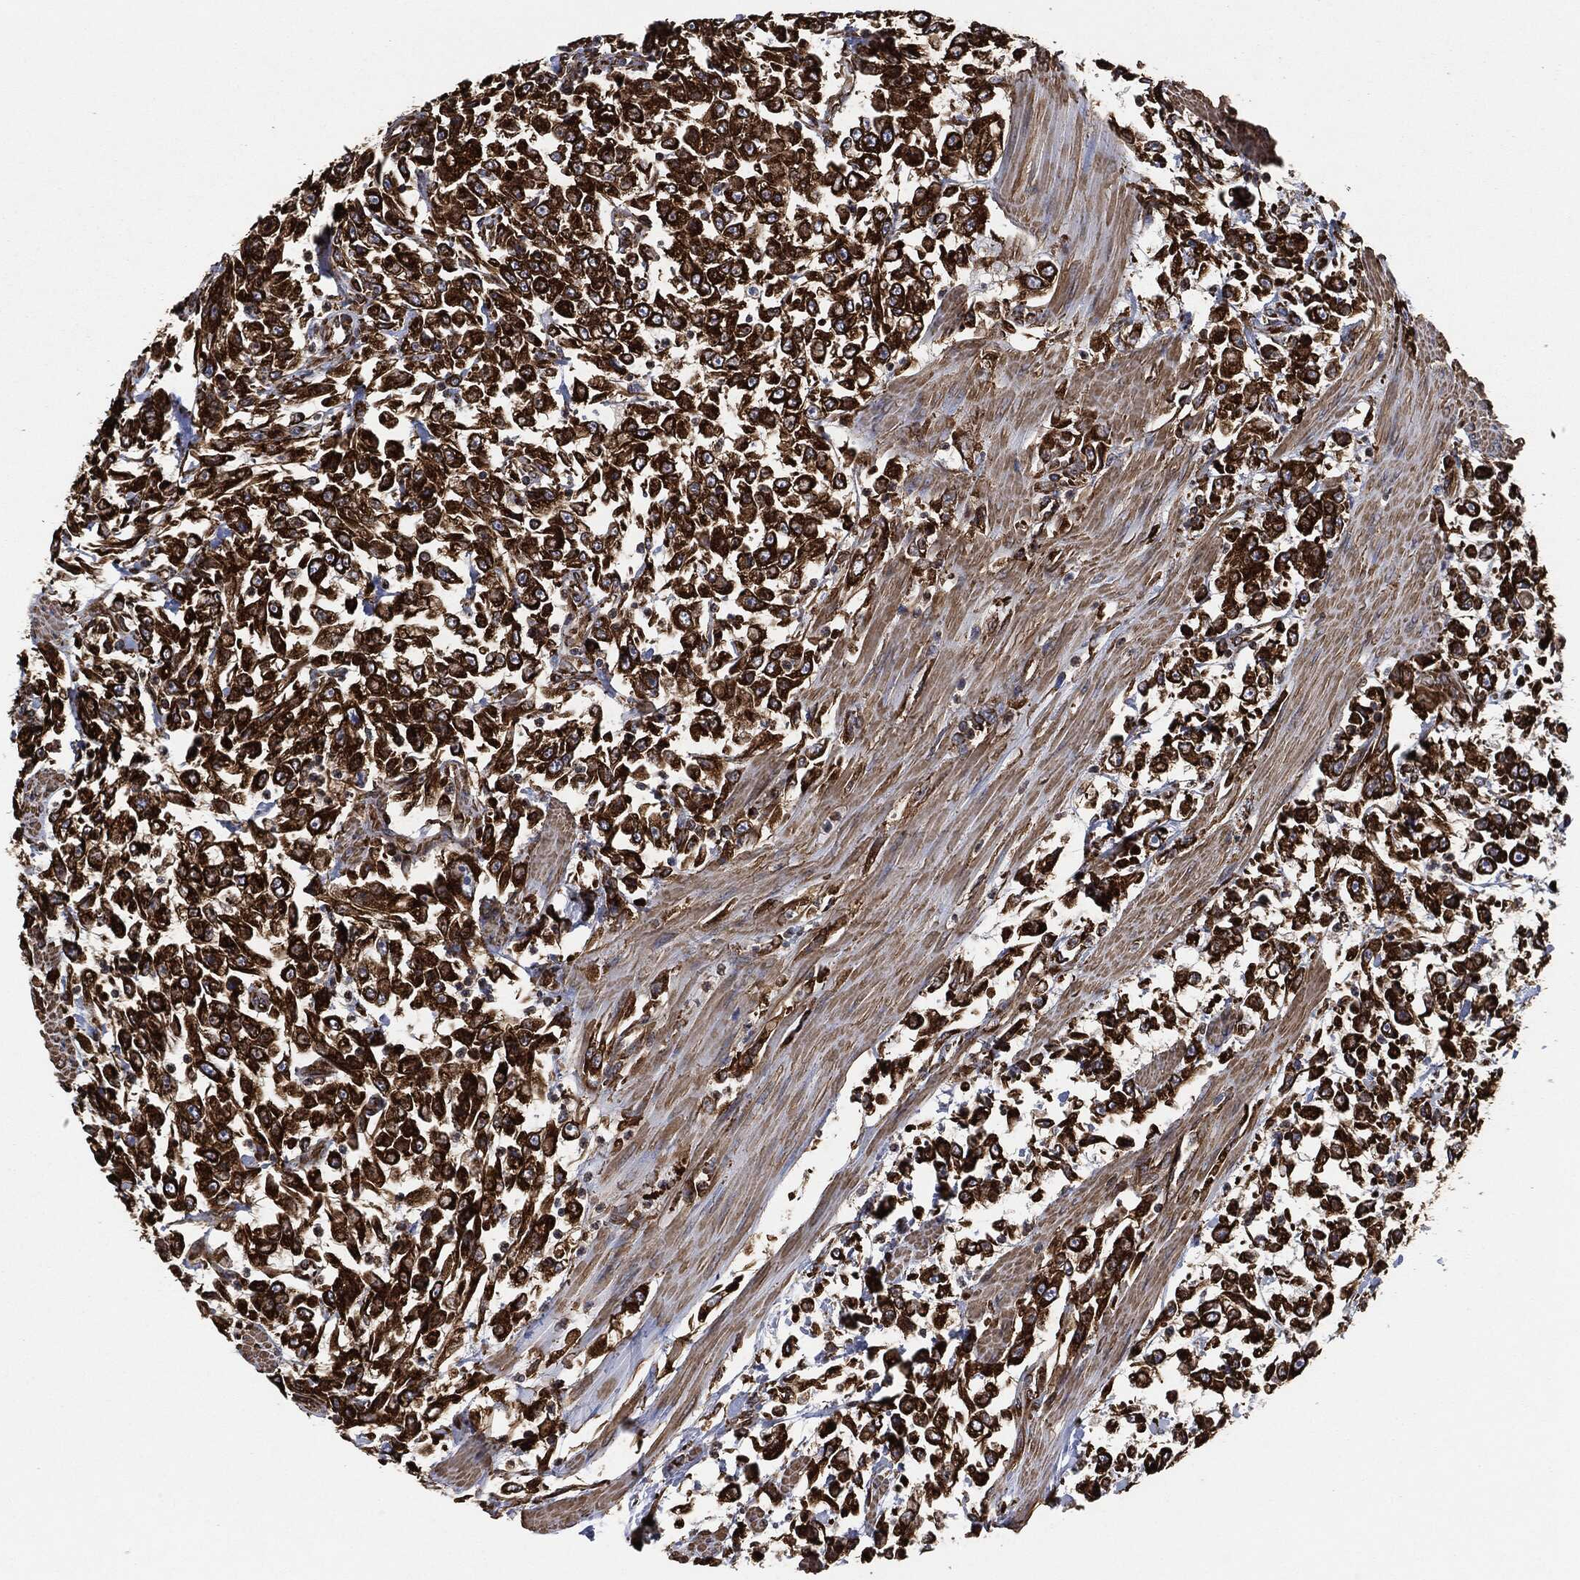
{"staining": {"intensity": "strong", "quantity": ">75%", "location": "cytoplasmic/membranous"}, "tissue": "urothelial cancer", "cell_type": "Tumor cells", "image_type": "cancer", "snomed": [{"axis": "morphology", "description": "Urothelial carcinoma, High grade"}, {"axis": "topography", "description": "Urinary bladder"}], "caption": "Urothelial carcinoma (high-grade) was stained to show a protein in brown. There is high levels of strong cytoplasmic/membranous staining in approximately >75% of tumor cells.", "gene": "AMFR", "patient": {"sex": "male", "age": 46}}